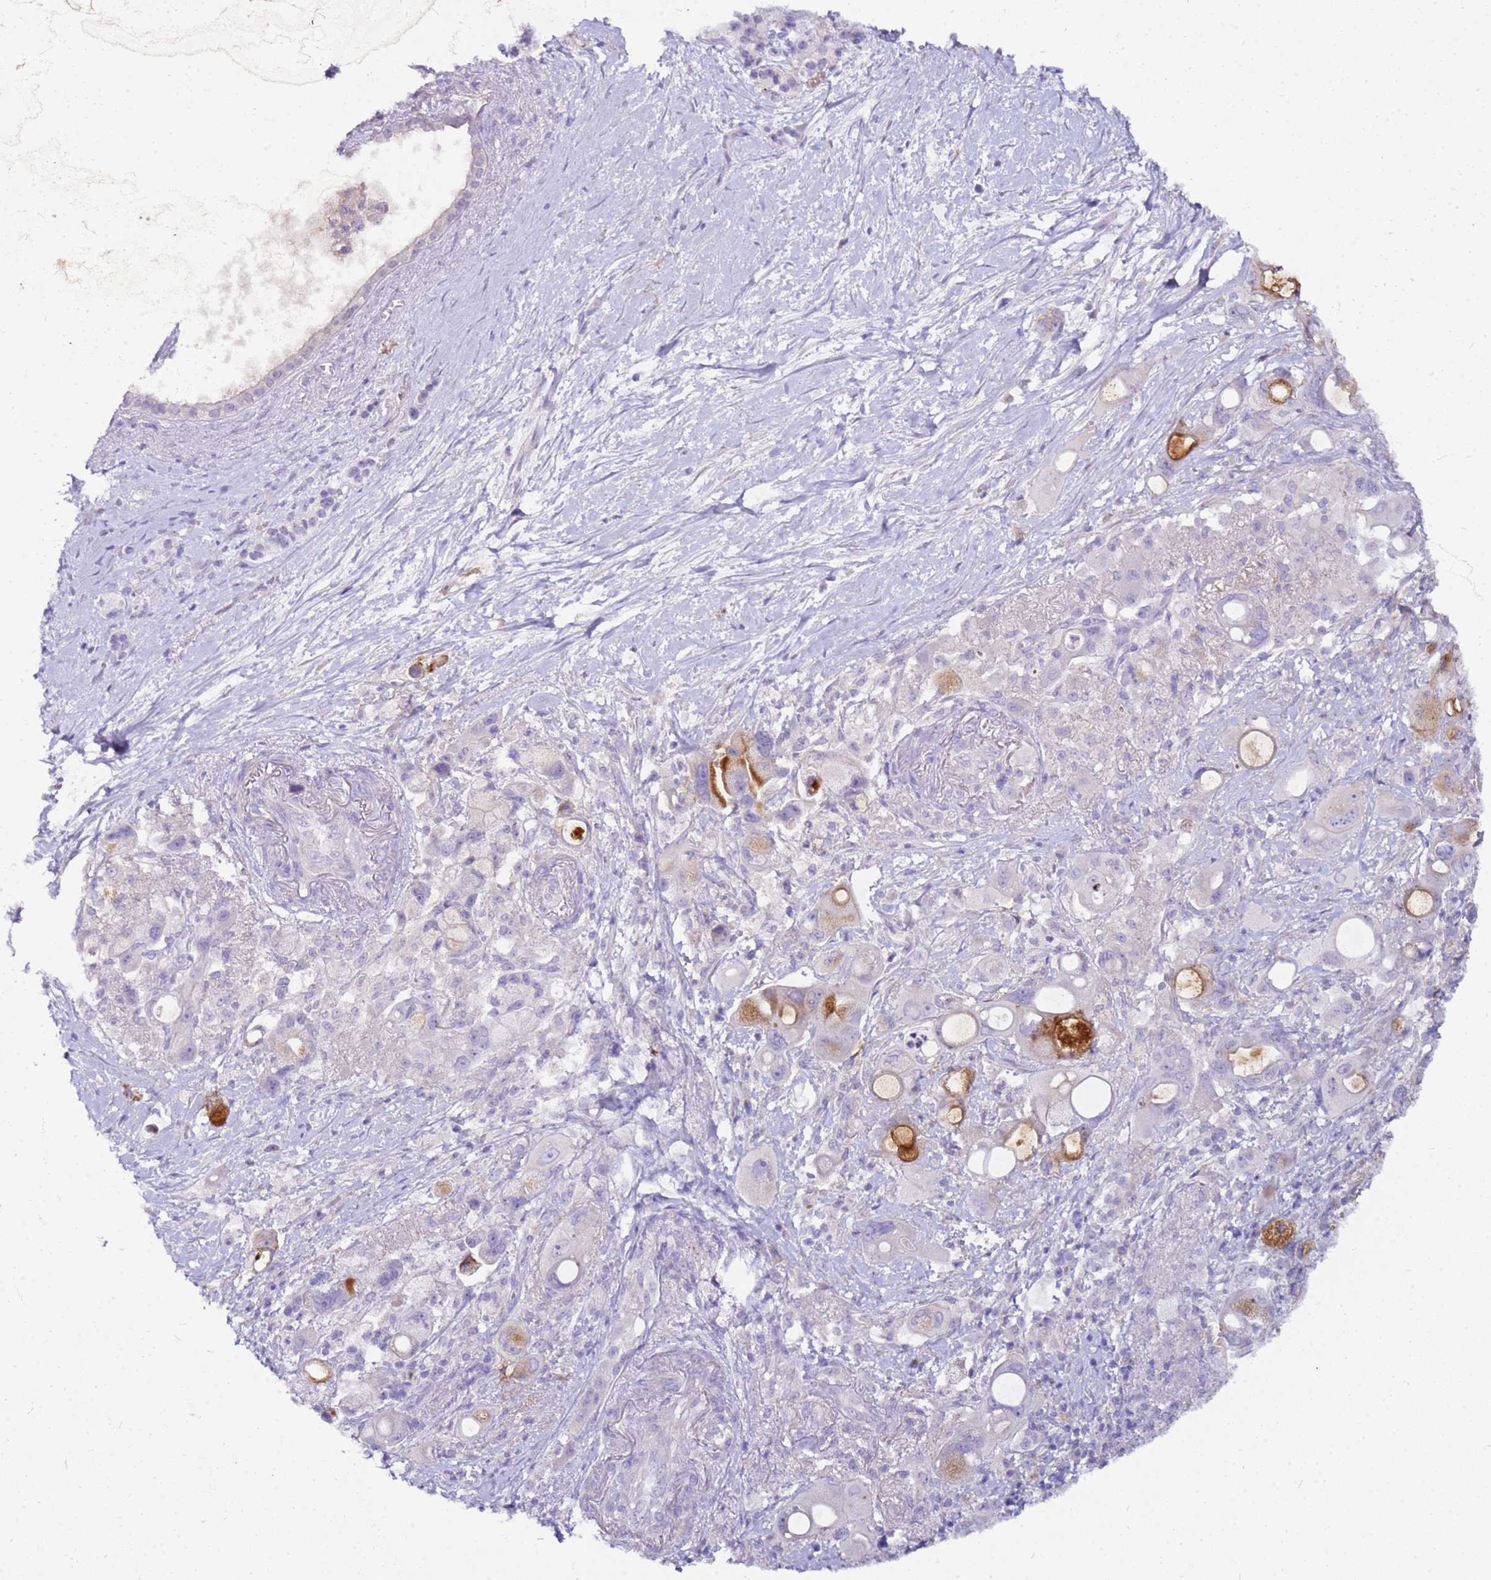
{"staining": {"intensity": "strong", "quantity": "<25%", "location": "cytoplasmic/membranous"}, "tissue": "pancreatic cancer", "cell_type": "Tumor cells", "image_type": "cancer", "snomed": [{"axis": "morphology", "description": "Adenocarcinoma, NOS"}, {"axis": "topography", "description": "Pancreas"}], "caption": "Brown immunohistochemical staining in pancreatic cancer (adenocarcinoma) shows strong cytoplasmic/membranous positivity in approximately <25% of tumor cells.", "gene": "DCDC2B", "patient": {"sex": "male", "age": 68}}